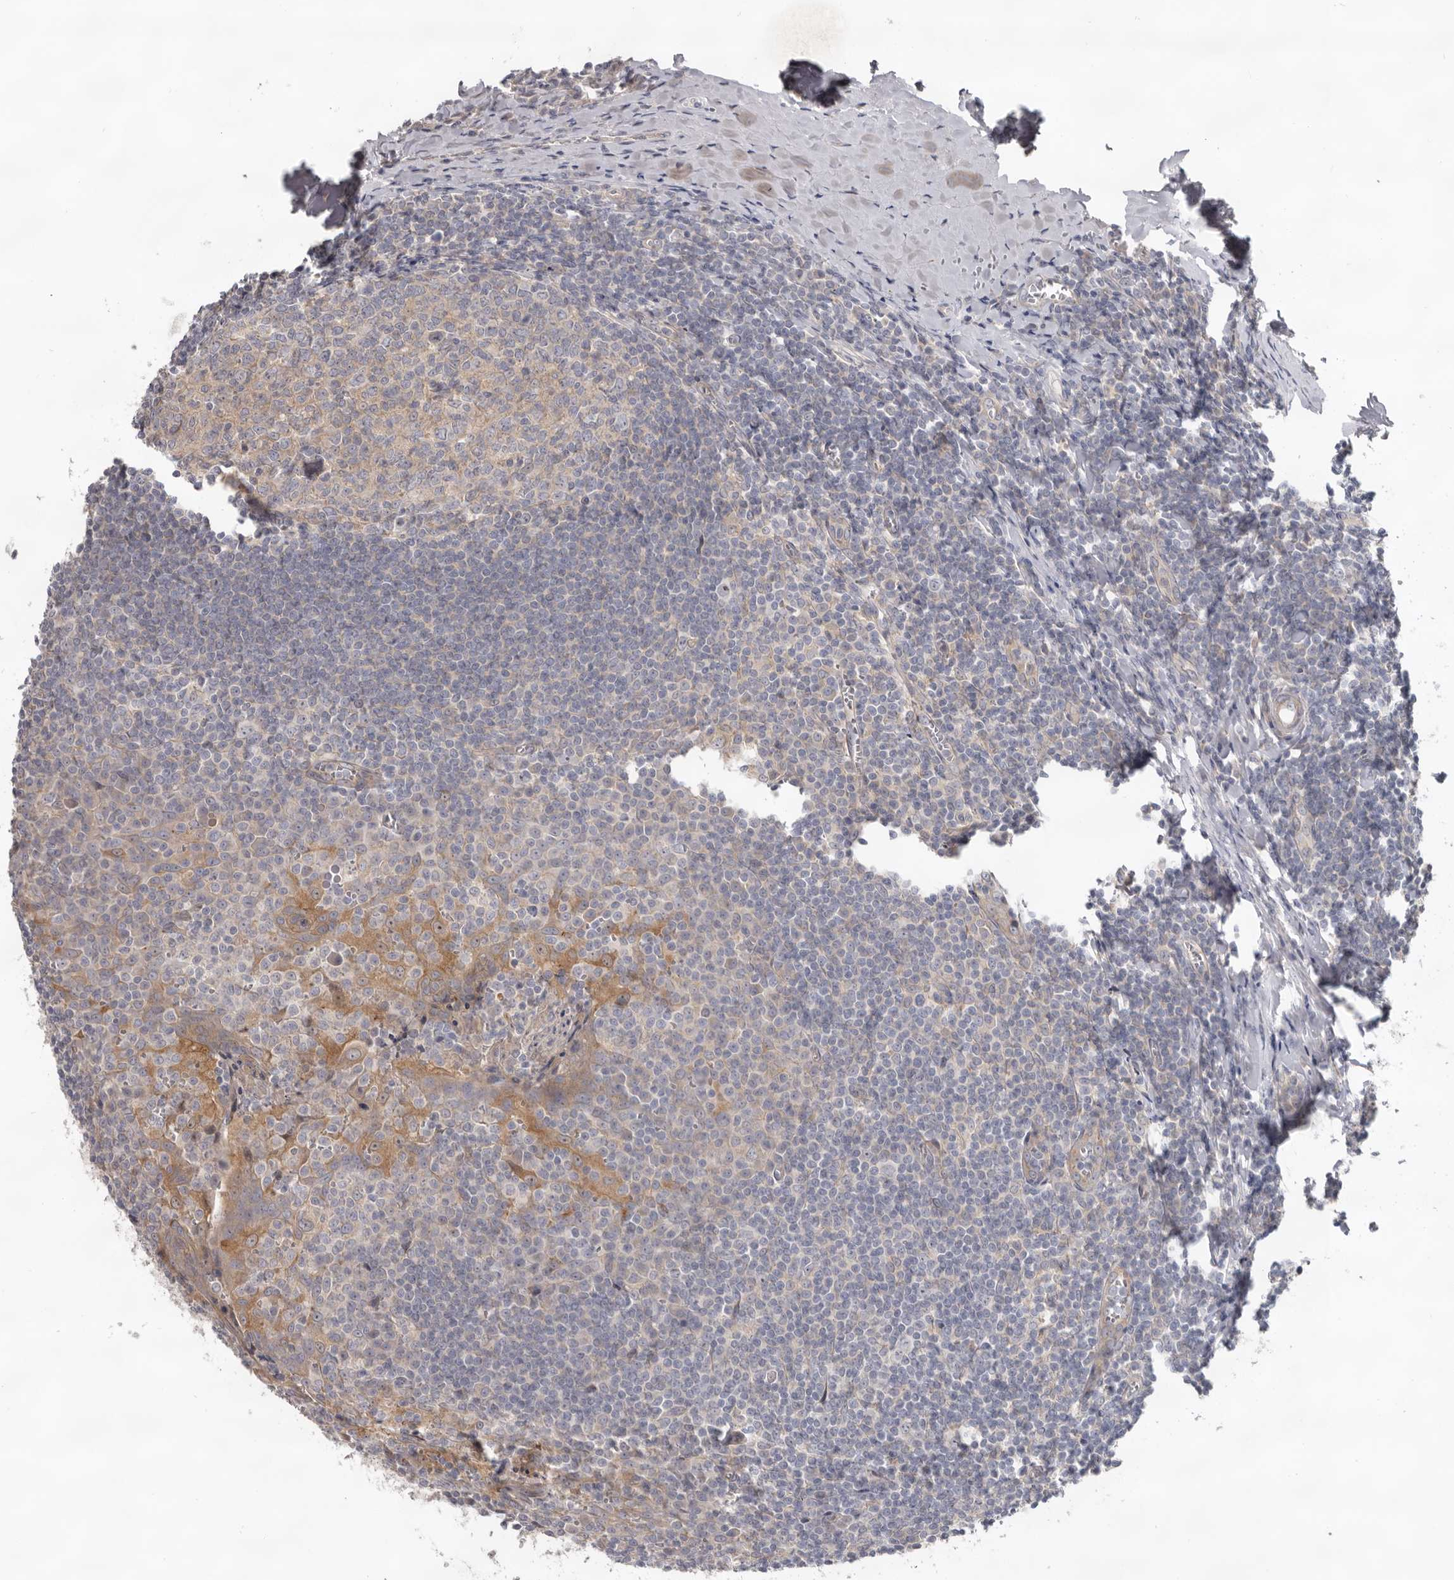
{"staining": {"intensity": "weak", "quantity": "25%-75%", "location": "cytoplasmic/membranous"}, "tissue": "tonsil", "cell_type": "Germinal center cells", "image_type": "normal", "snomed": [{"axis": "morphology", "description": "Normal tissue, NOS"}, {"axis": "topography", "description": "Tonsil"}], "caption": "A high-resolution histopathology image shows IHC staining of benign tonsil, which demonstrates weak cytoplasmic/membranous staining in approximately 25%-75% of germinal center cells. Ihc stains the protein in brown and the nuclei are stained blue.", "gene": "HINT3", "patient": {"sex": "male", "age": 27}}